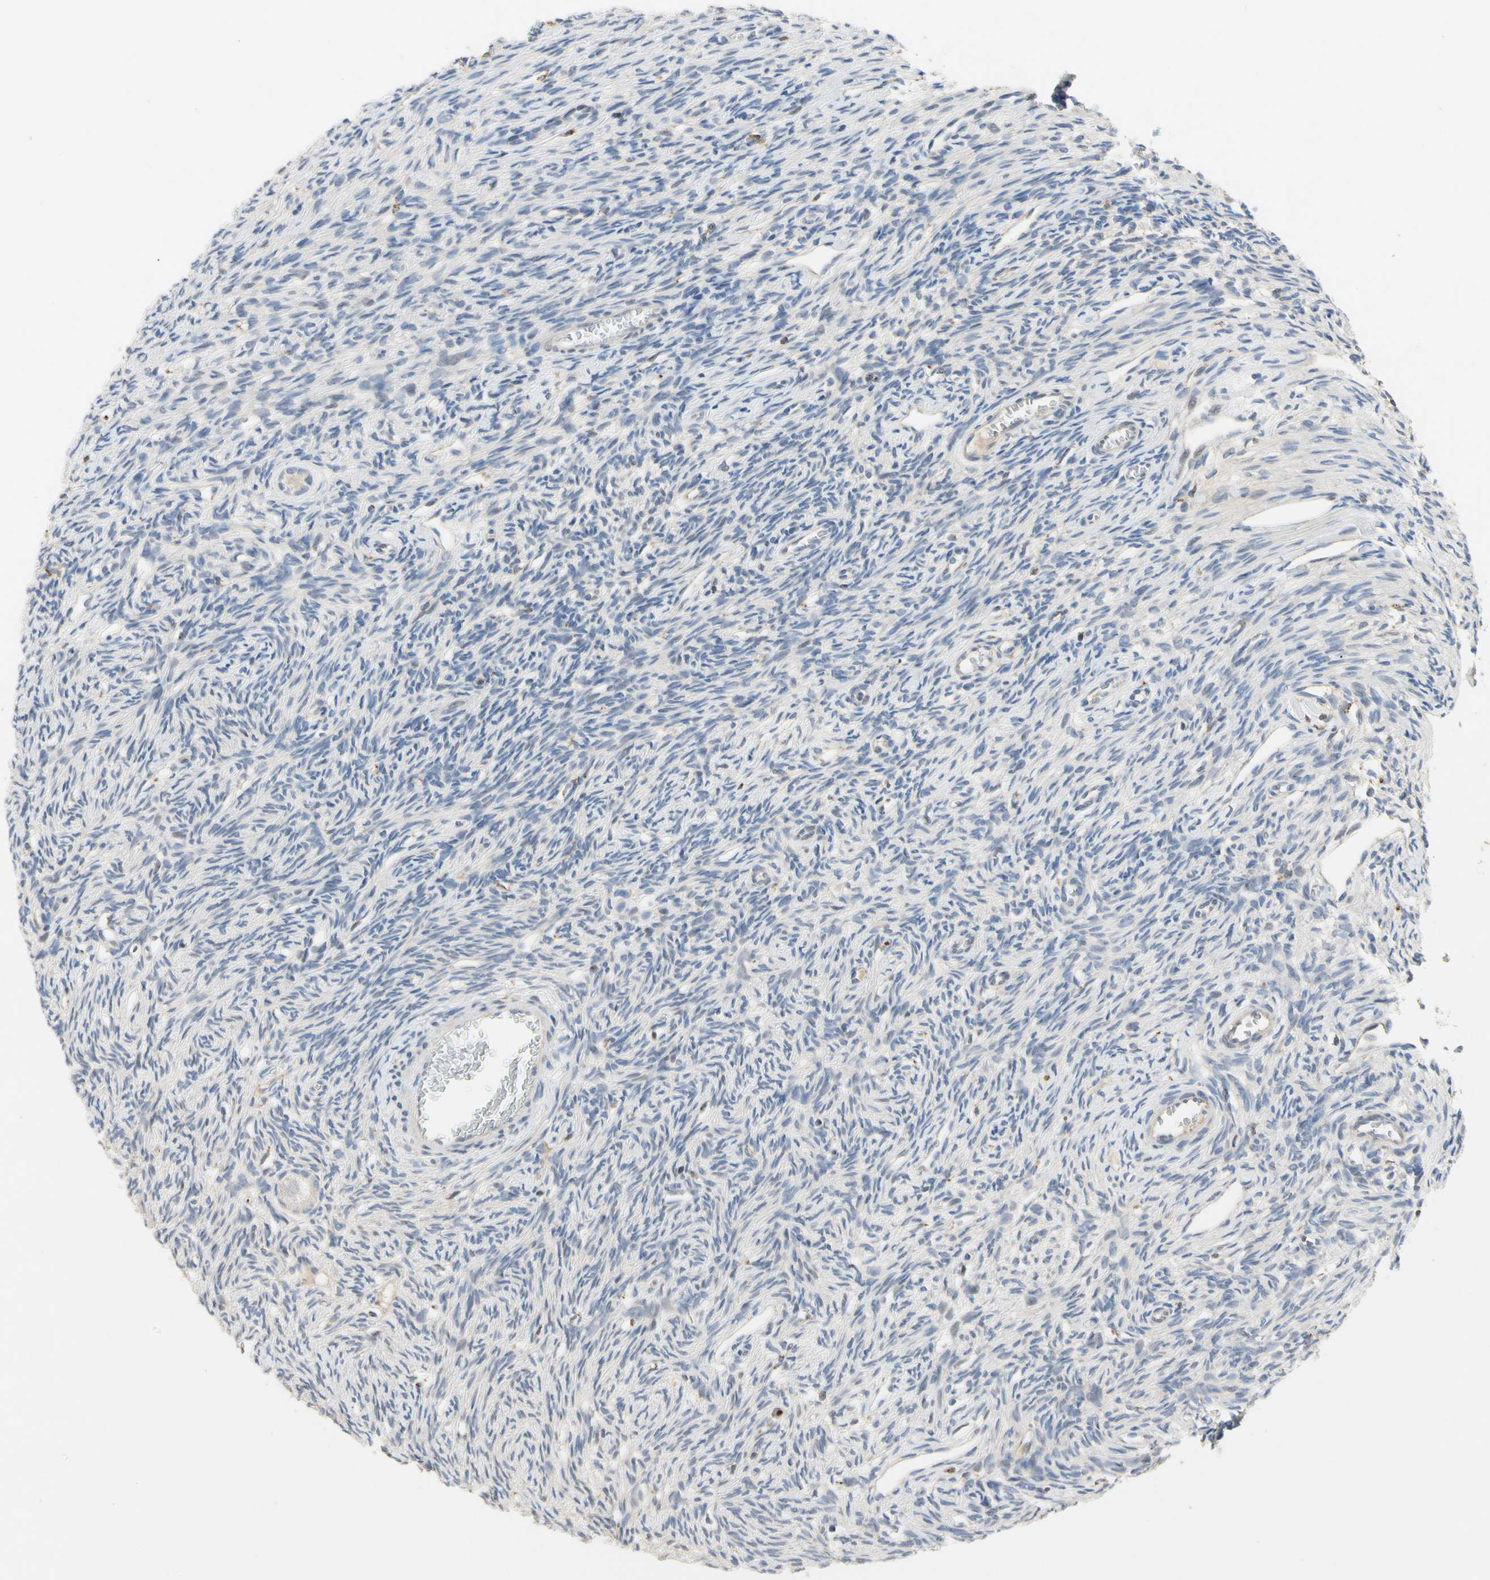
{"staining": {"intensity": "negative", "quantity": "none", "location": "none"}, "tissue": "ovary", "cell_type": "Ovarian stroma cells", "image_type": "normal", "snomed": [{"axis": "morphology", "description": "Normal tissue, NOS"}, {"axis": "topography", "description": "Ovary"}], "caption": "This is an immunohistochemistry (IHC) image of normal human ovary. There is no expression in ovarian stroma cells.", "gene": "ADA2", "patient": {"sex": "female", "age": 33}}